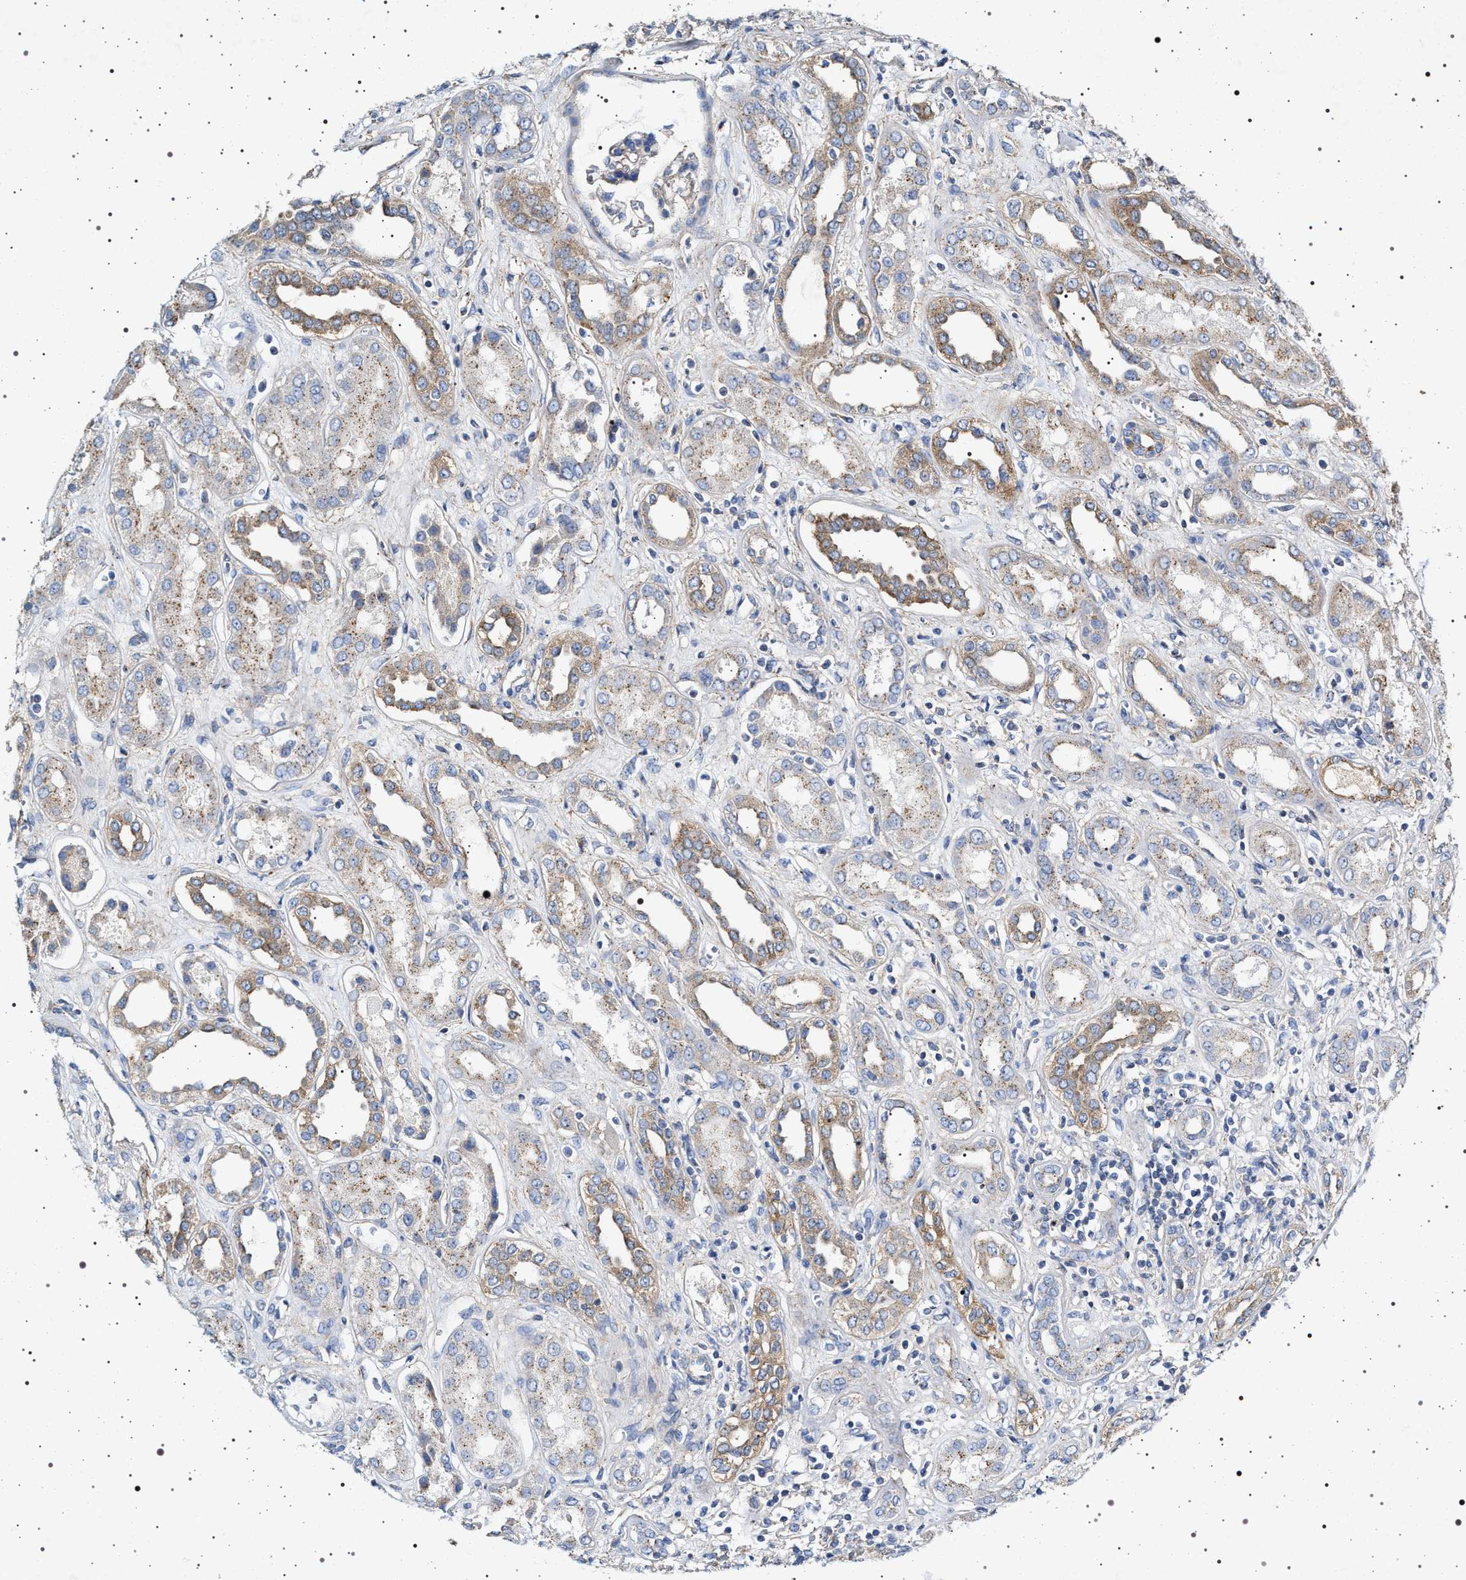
{"staining": {"intensity": "weak", "quantity": "<25%", "location": "cytoplasmic/membranous"}, "tissue": "kidney", "cell_type": "Cells in glomeruli", "image_type": "normal", "snomed": [{"axis": "morphology", "description": "Normal tissue, NOS"}, {"axis": "topography", "description": "Kidney"}], "caption": "The immunohistochemistry (IHC) image has no significant staining in cells in glomeruli of kidney.", "gene": "NAALADL2", "patient": {"sex": "male", "age": 59}}